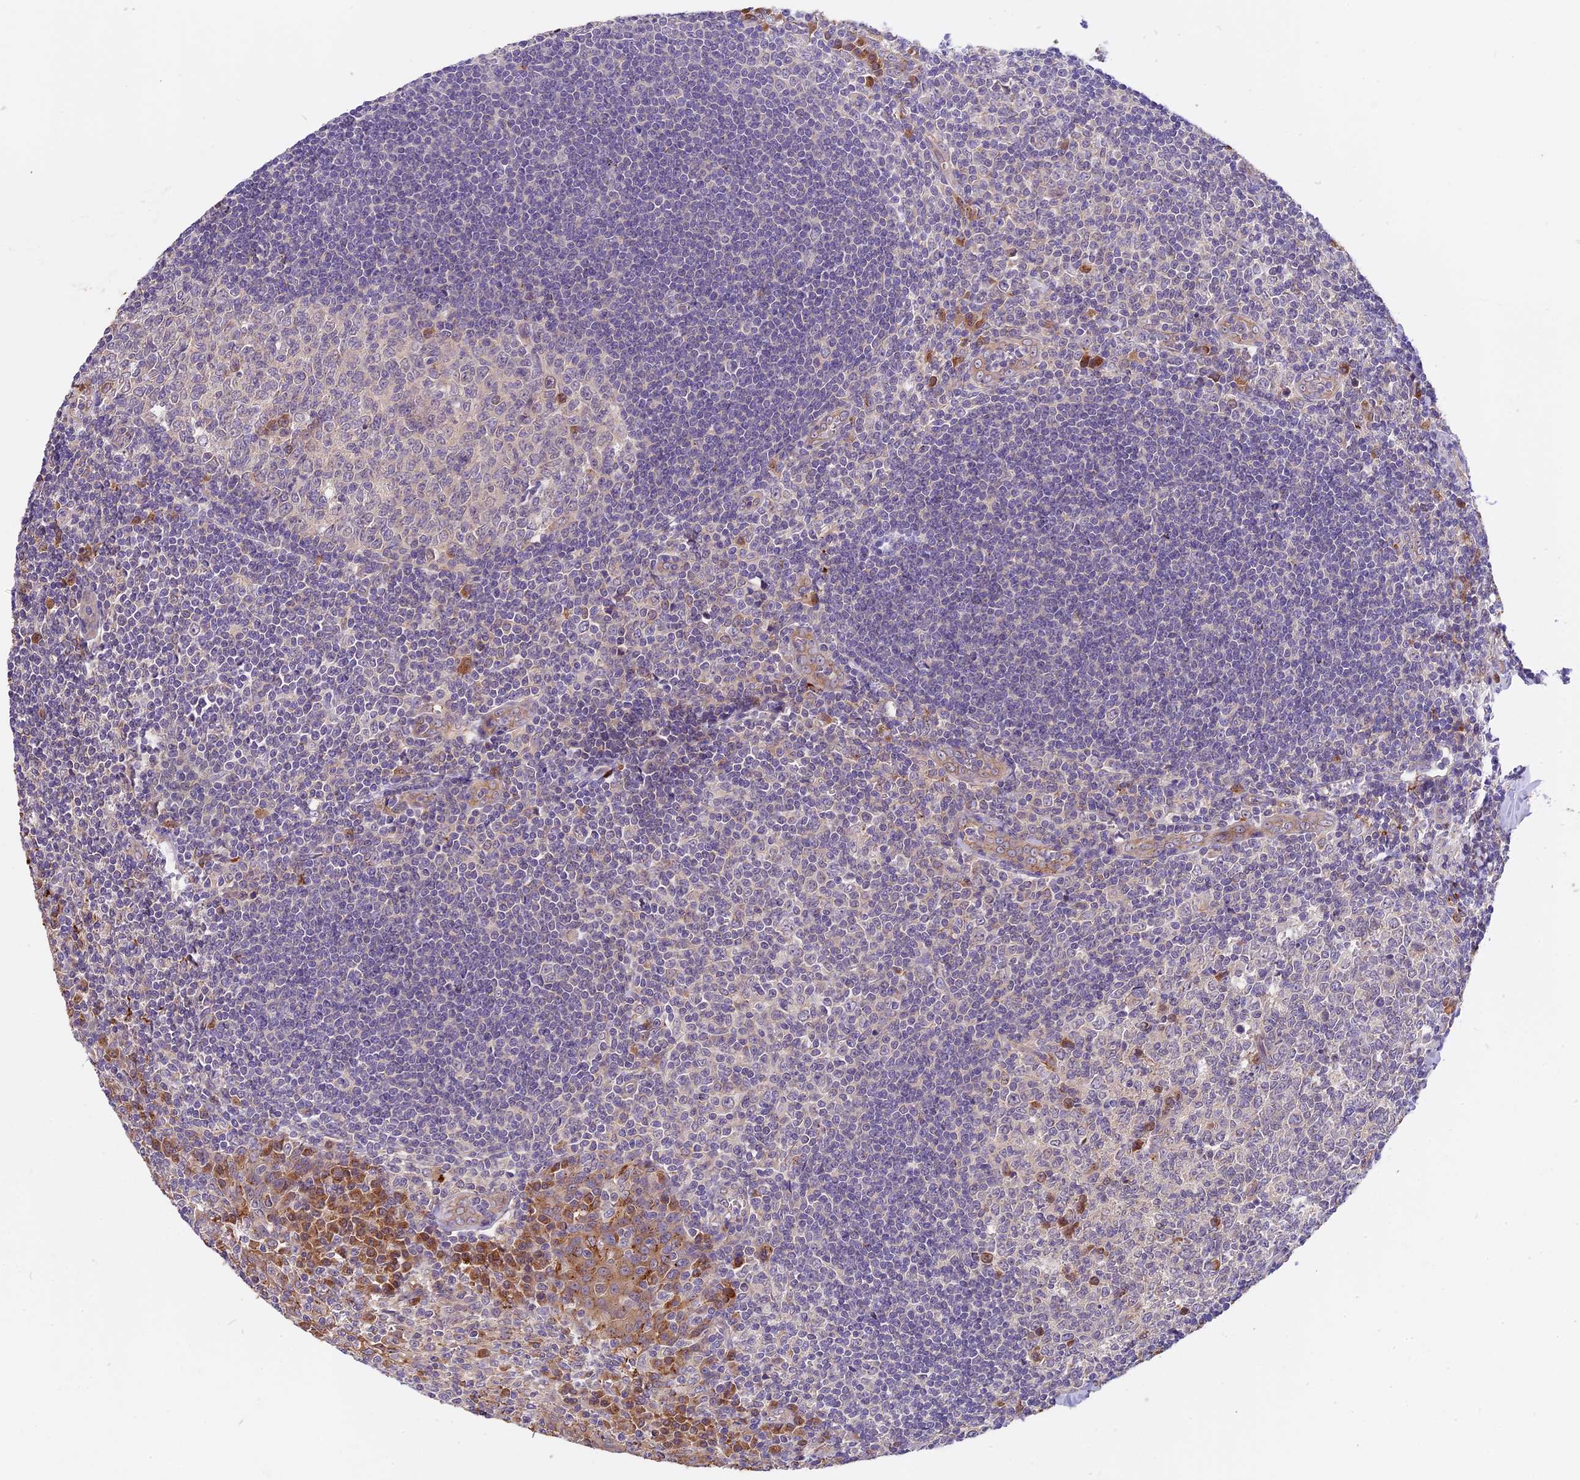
{"staining": {"intensity": "moderate", "quantity": "<25%", "location": "cytoplasmic/membranous"}, "tissue": "tonsil", "cell_type": "Germinal center cells", "image_type": "normal", "snomed": [{"axis": "morphology", "description": "Normal tissue, NOS"}, {"axis": "topography", "description": "Tonsil"}], "caption": "Moderate cytoplasmic/membranous protein expression is identified in approximately <25% of germinal center cells in tonsil.", "gene": "COPE", "patient": {"sex": "male", "age": 27}}